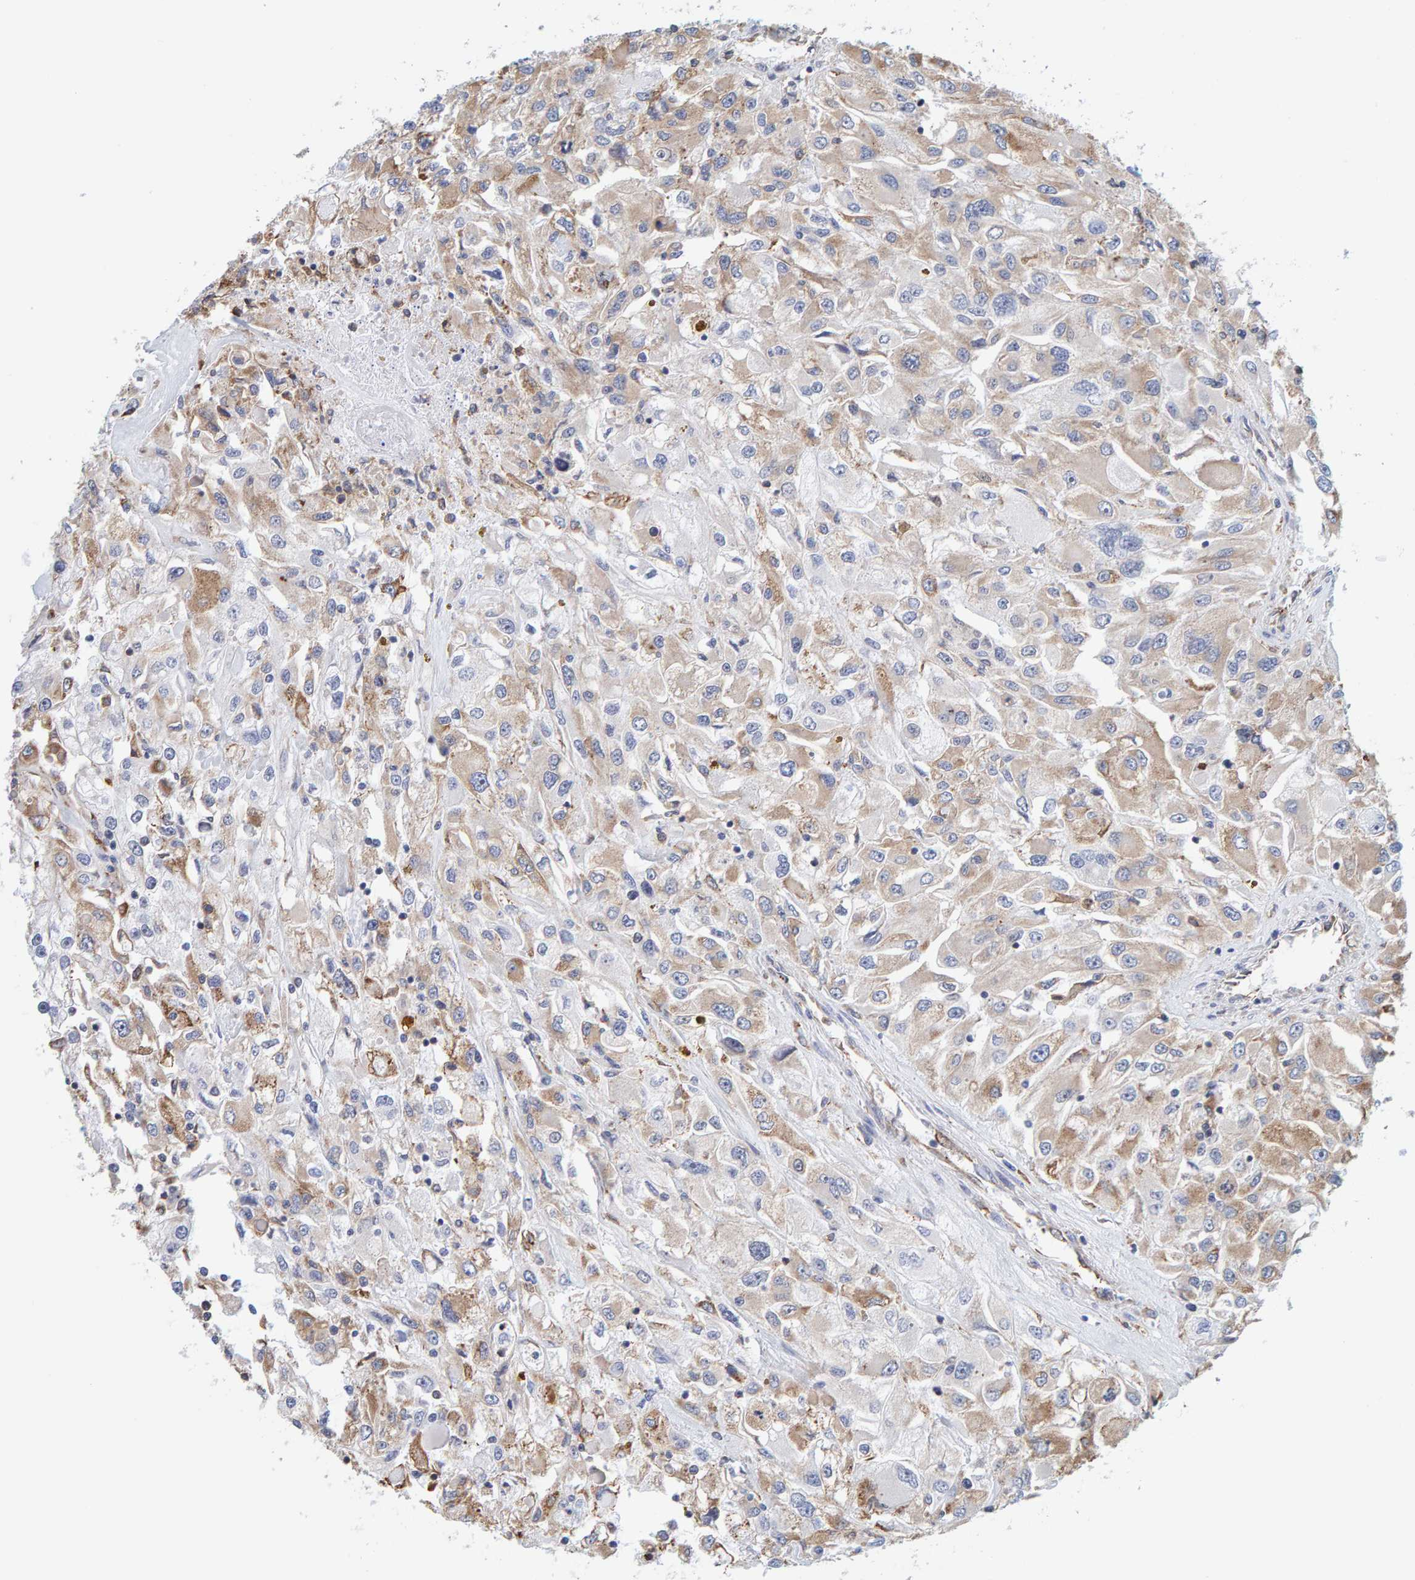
{"staining": {"intensity": "weak", "quantity": "25%-75%", "location": "cytoplasmic/membranous"}, "tissue": "renal cancer", "cell_type": "Tumor cells", "image_type": "cancer", "snomed": [{"axis": "morphology", "description": "Adenocarcinoma, NOS"}, {"axis": "topography", "description": "Kidney"}], "caption": "DAB immunohistochemical staining of human renal cancer exhibits weak cytoplasmic/membranous protein positivity in about 25%-75% of tumor cells. (DAB IHC, brown staining for protein, blue staining for nuclei).", "gene": "SGPL1", "patient": {"sex": "female", "age": 52}}